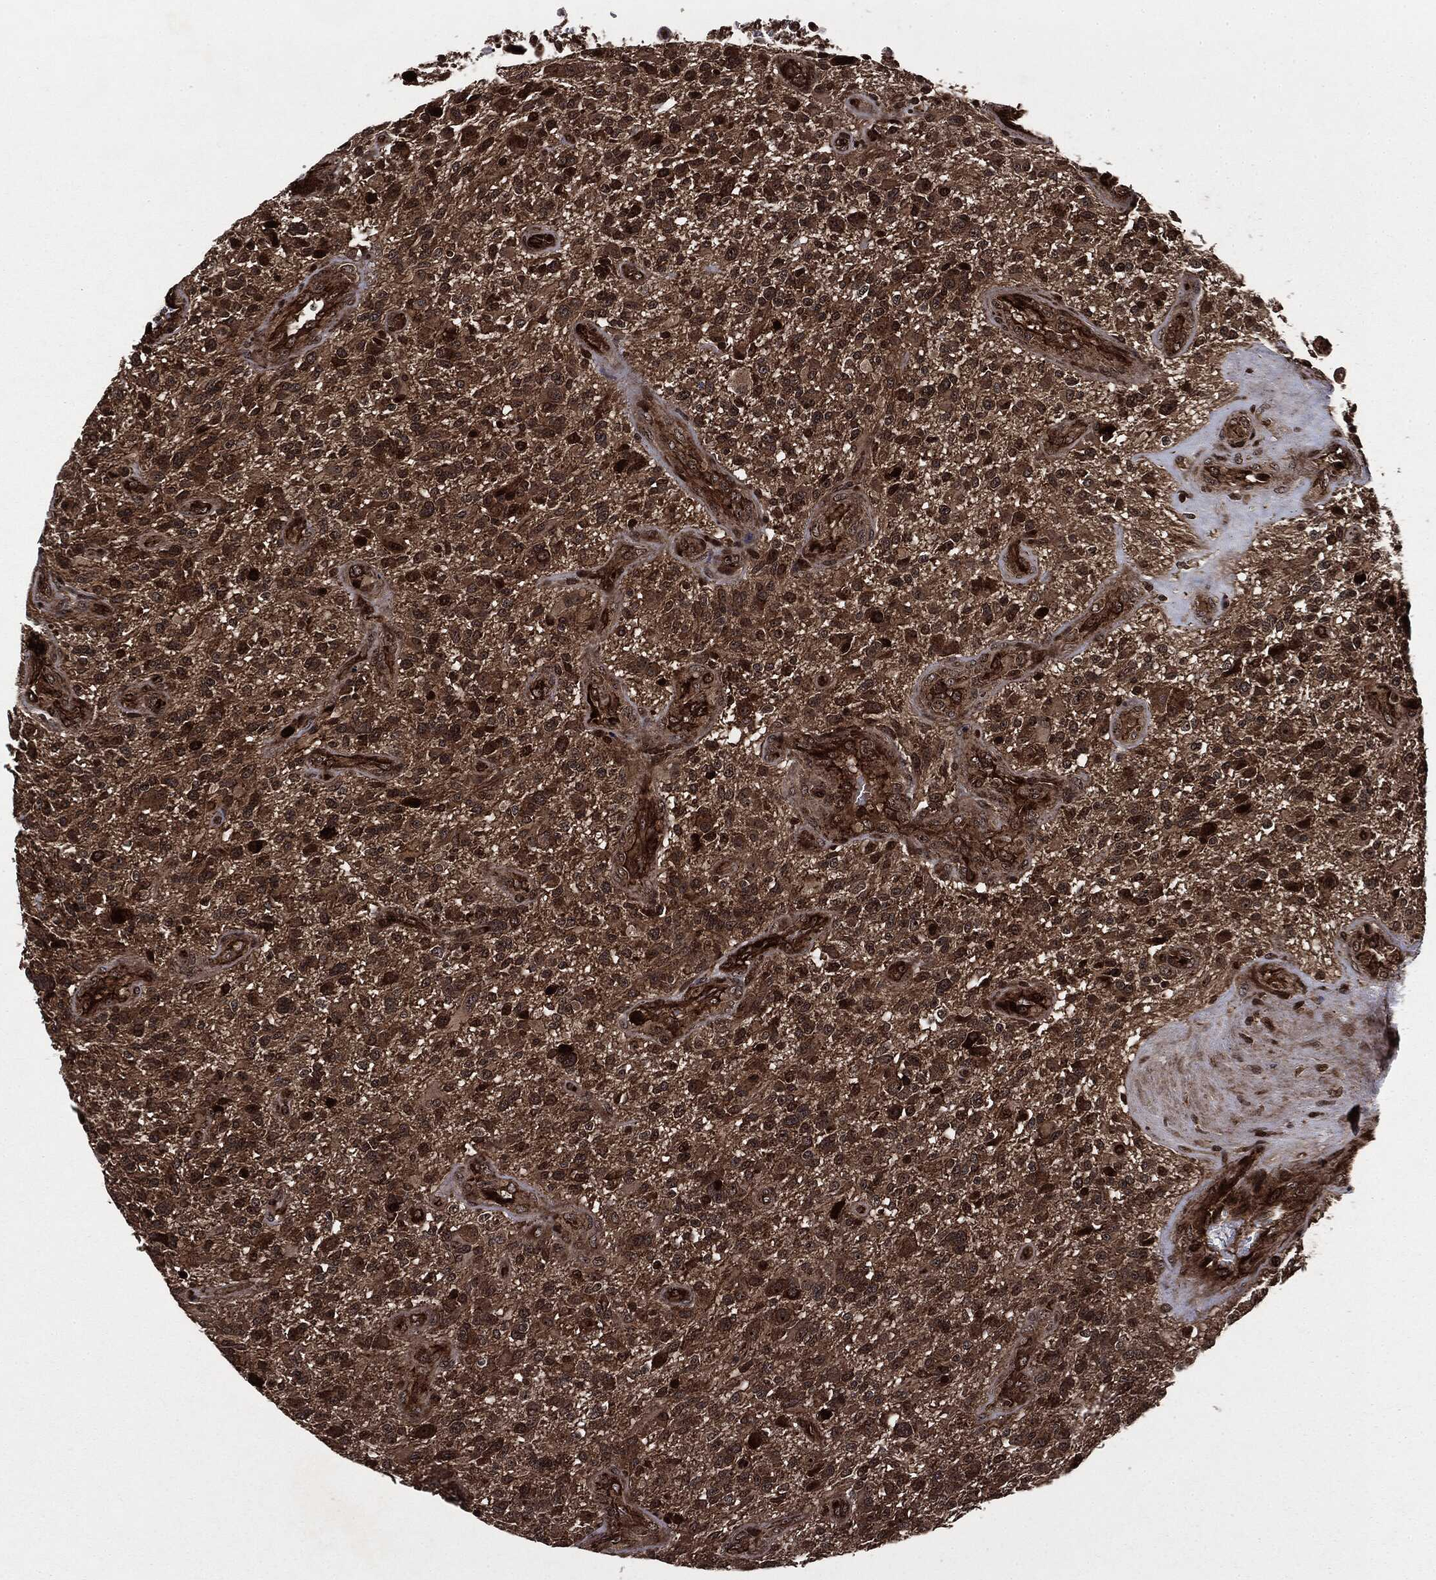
{"staining": {"intensity": "strong", "quantity": ">75%", "location": "cytoplasmic/membranous,nuclear"}, "tissue": "glioma", "cell_type": "Tumor cells", "image_type": "cancer", "snomed": [{"axis": "morphology", "description": "Glioma, malignant, High grade"}, {"axis": "topography", "description": "Brain"}], "caption": "Protein staining of malignant glioma (high-grade) tissue reveals strong cytoplasmic/membranous and nuclear positivity in about >75% of tumor cells.", "gene": "CARD6", "patient": {"sex": "male", "age": 47}}